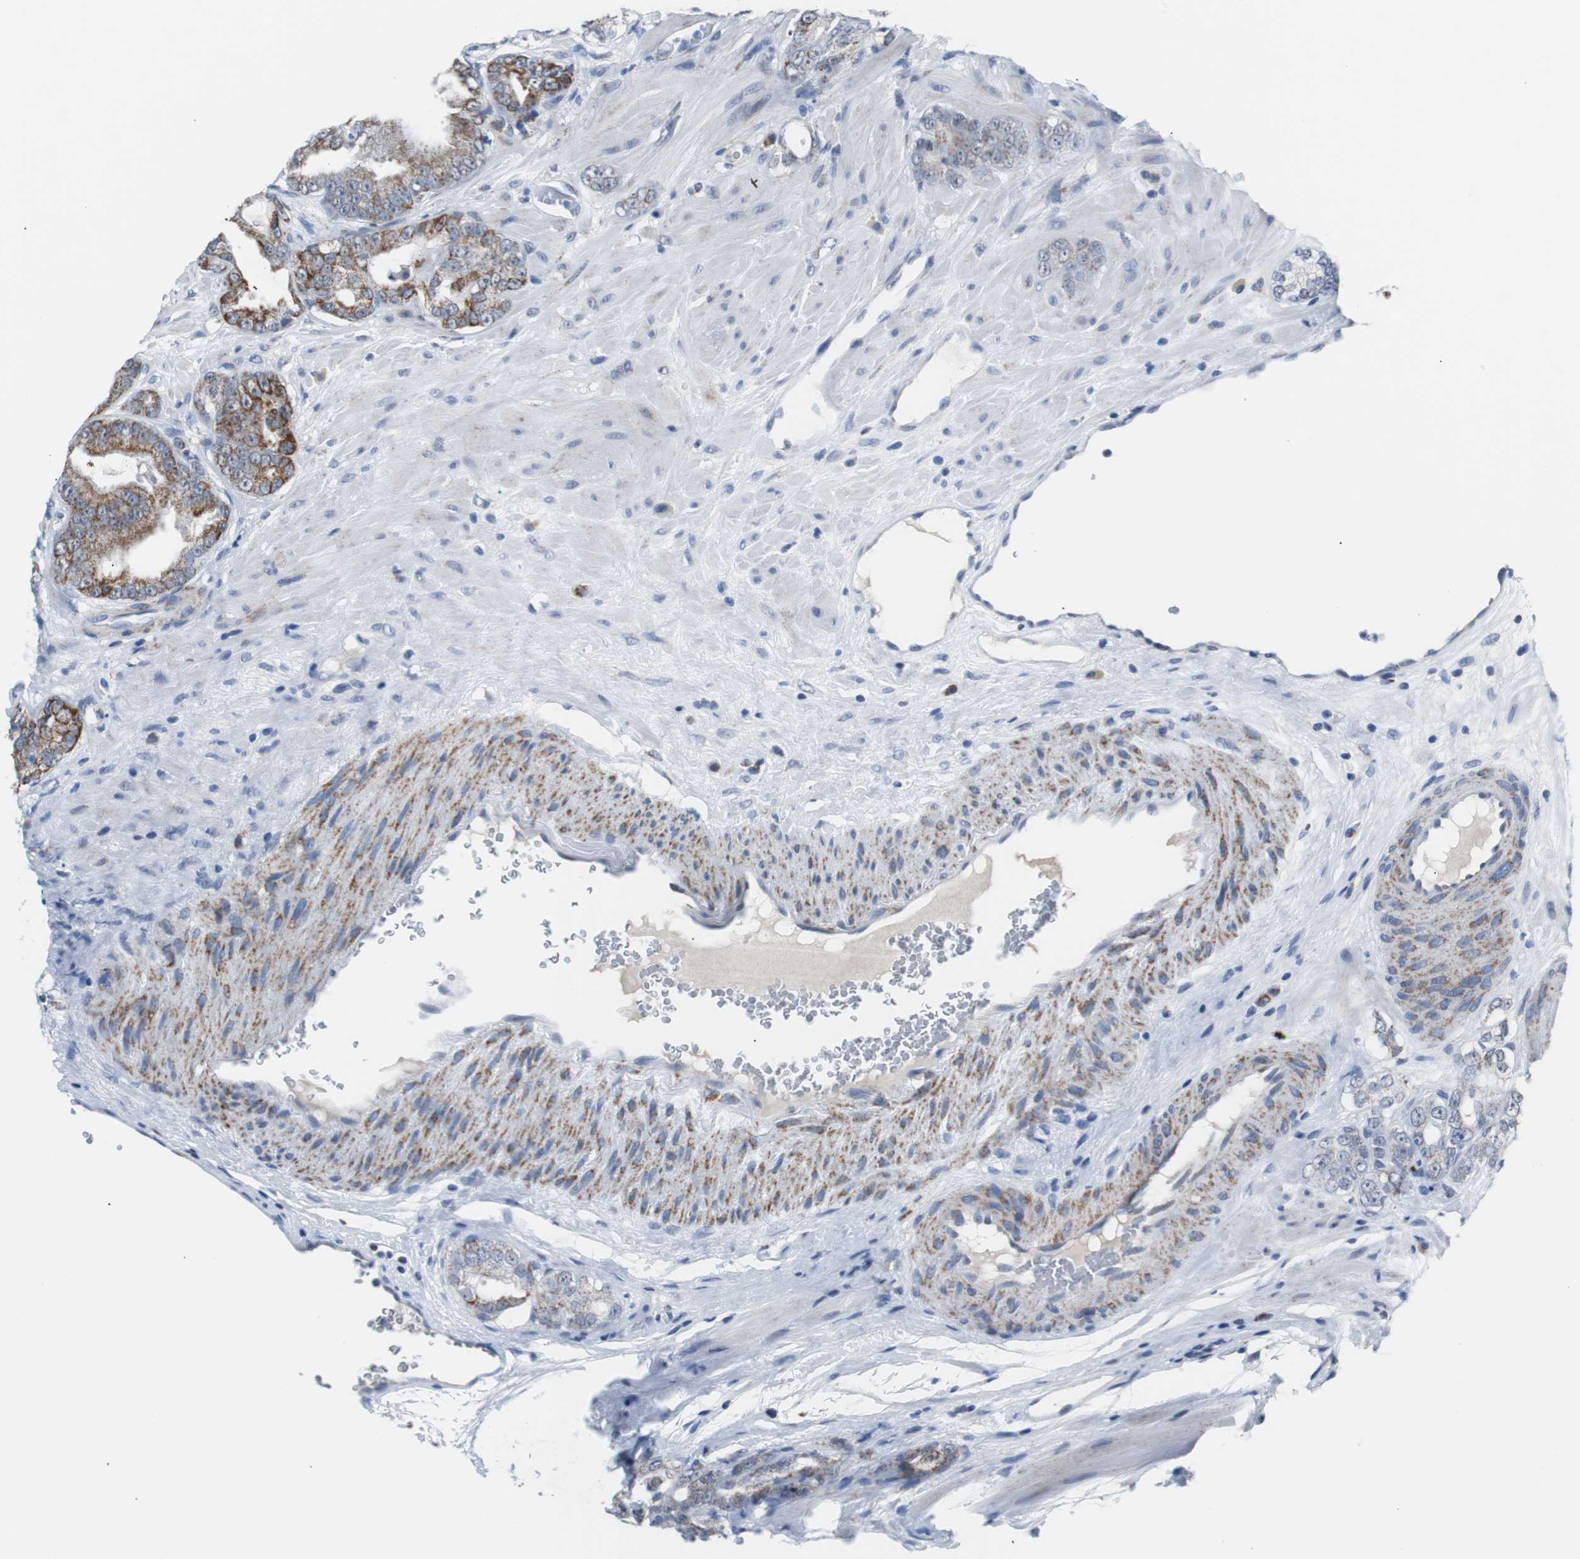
{"staining": {"intensity": "moderate", "quantity": "25%-75%", "location": "cytoplasmic/membranous"}, "tissue": "prostate cancer", "cell_type": "Tumor cells", "image_type": "cancer", "snomed": [{"axis": "morphology", "description": "Adenocarcinoma, Low grade"}, {"axis": "topography", "description": "Prostate"}], "caption": "The immunohistochemical stain highlights moderate cytoplasmic/membranous staining in tumor cells of prostate cancer (low-grade adenocarcinoma) tissue.", "gene": "PITRM1", "patient": {"sex": "male", "age": 58}}